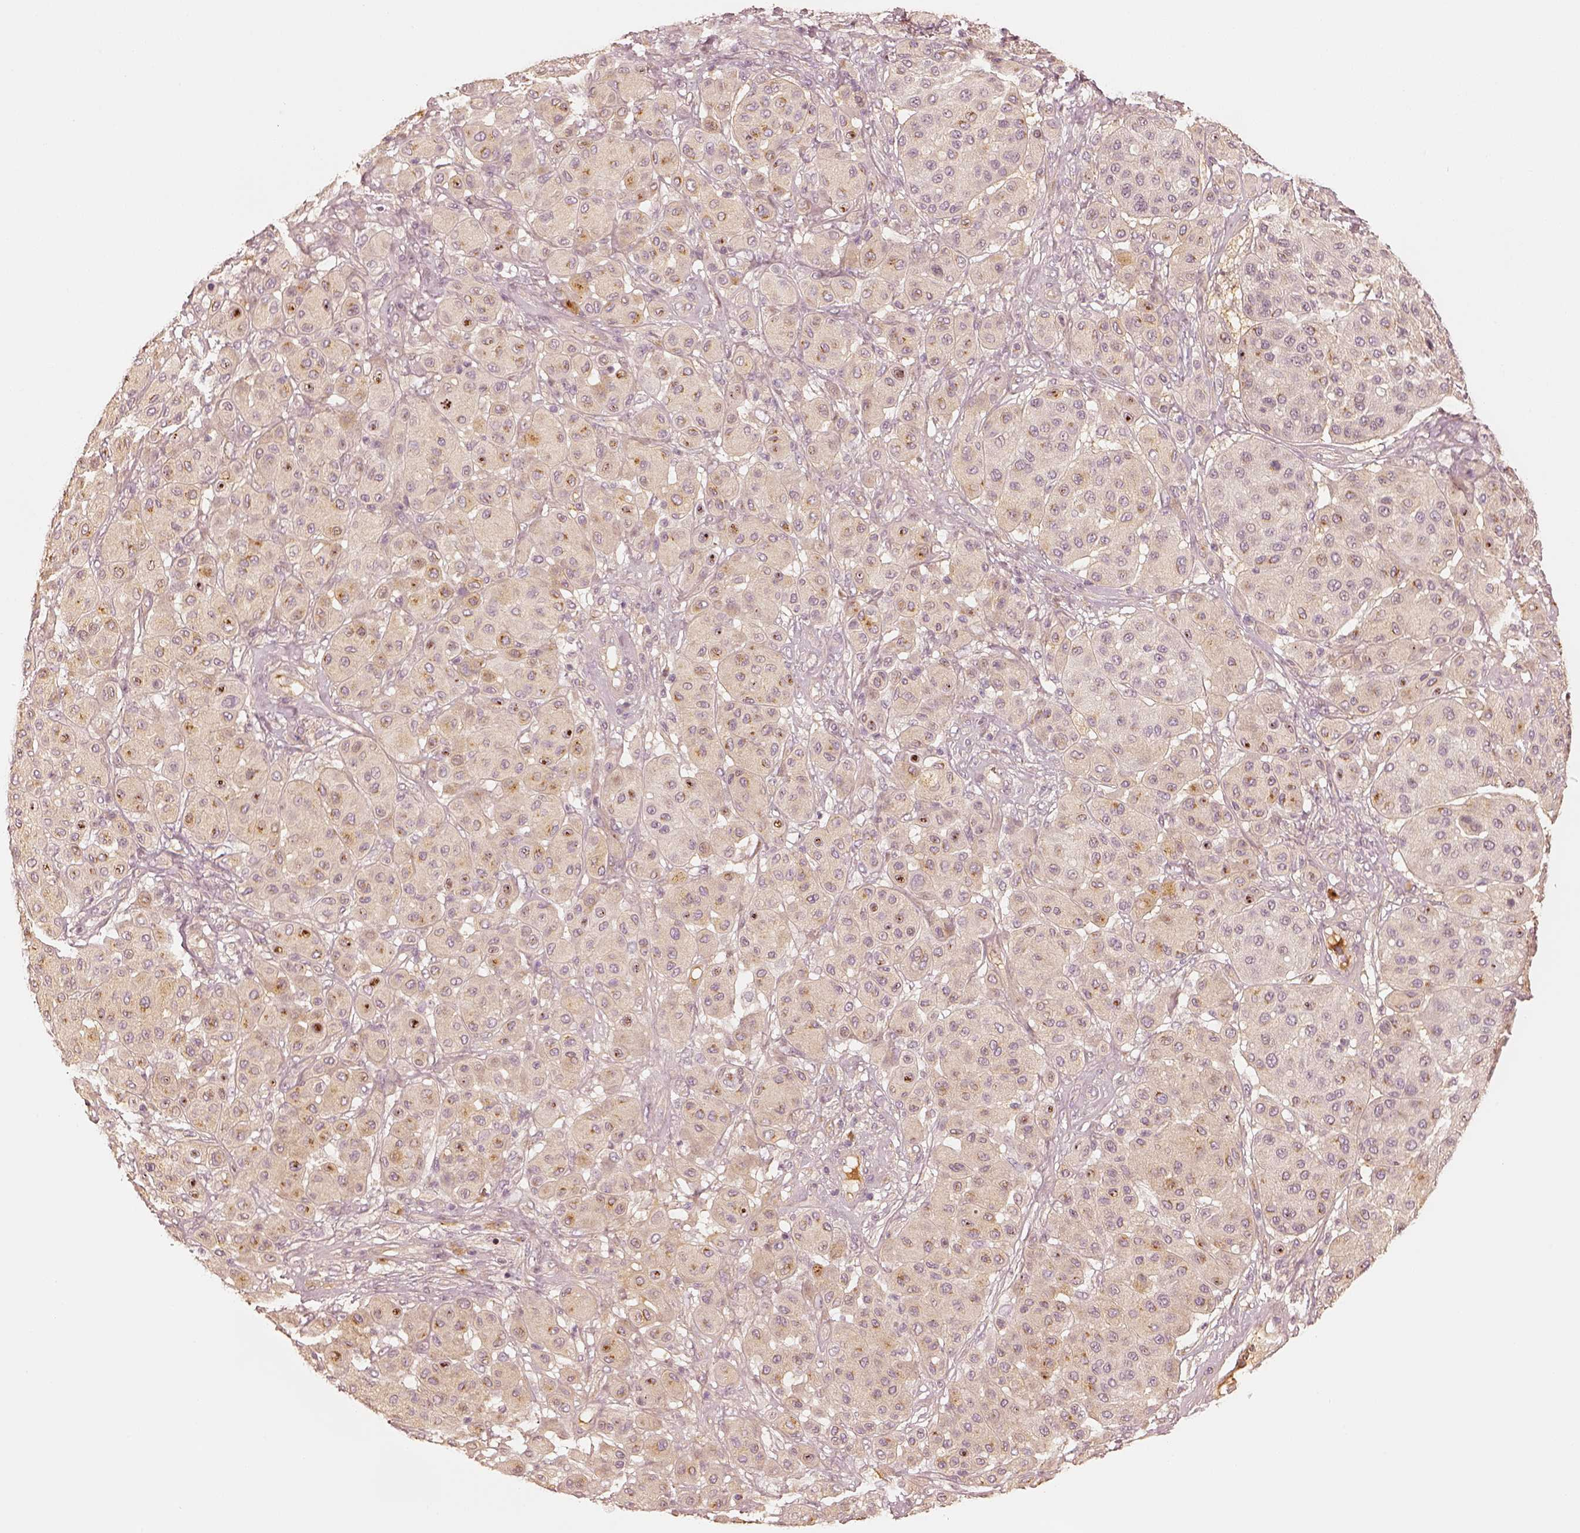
{"staining": {"intensity": "negative", "quantity": "none", "location": "none"}, "tissue": "melanoma", "cell_type": "Tumor cells", "image_type": "cancer", "snomed": [{"axis": "morphology", "description": "Malignant melanoma, Metastatic site"}, {"axis": "topography", "description": "Smooth muscle"}], "caption": "Immunohistochemistry (IHC) of malignant melanoma (metastatic site) demonstrates no expression in tumor cells.", "gene": "GORASP2", "patient": {"sex": "male", "age": 41}}